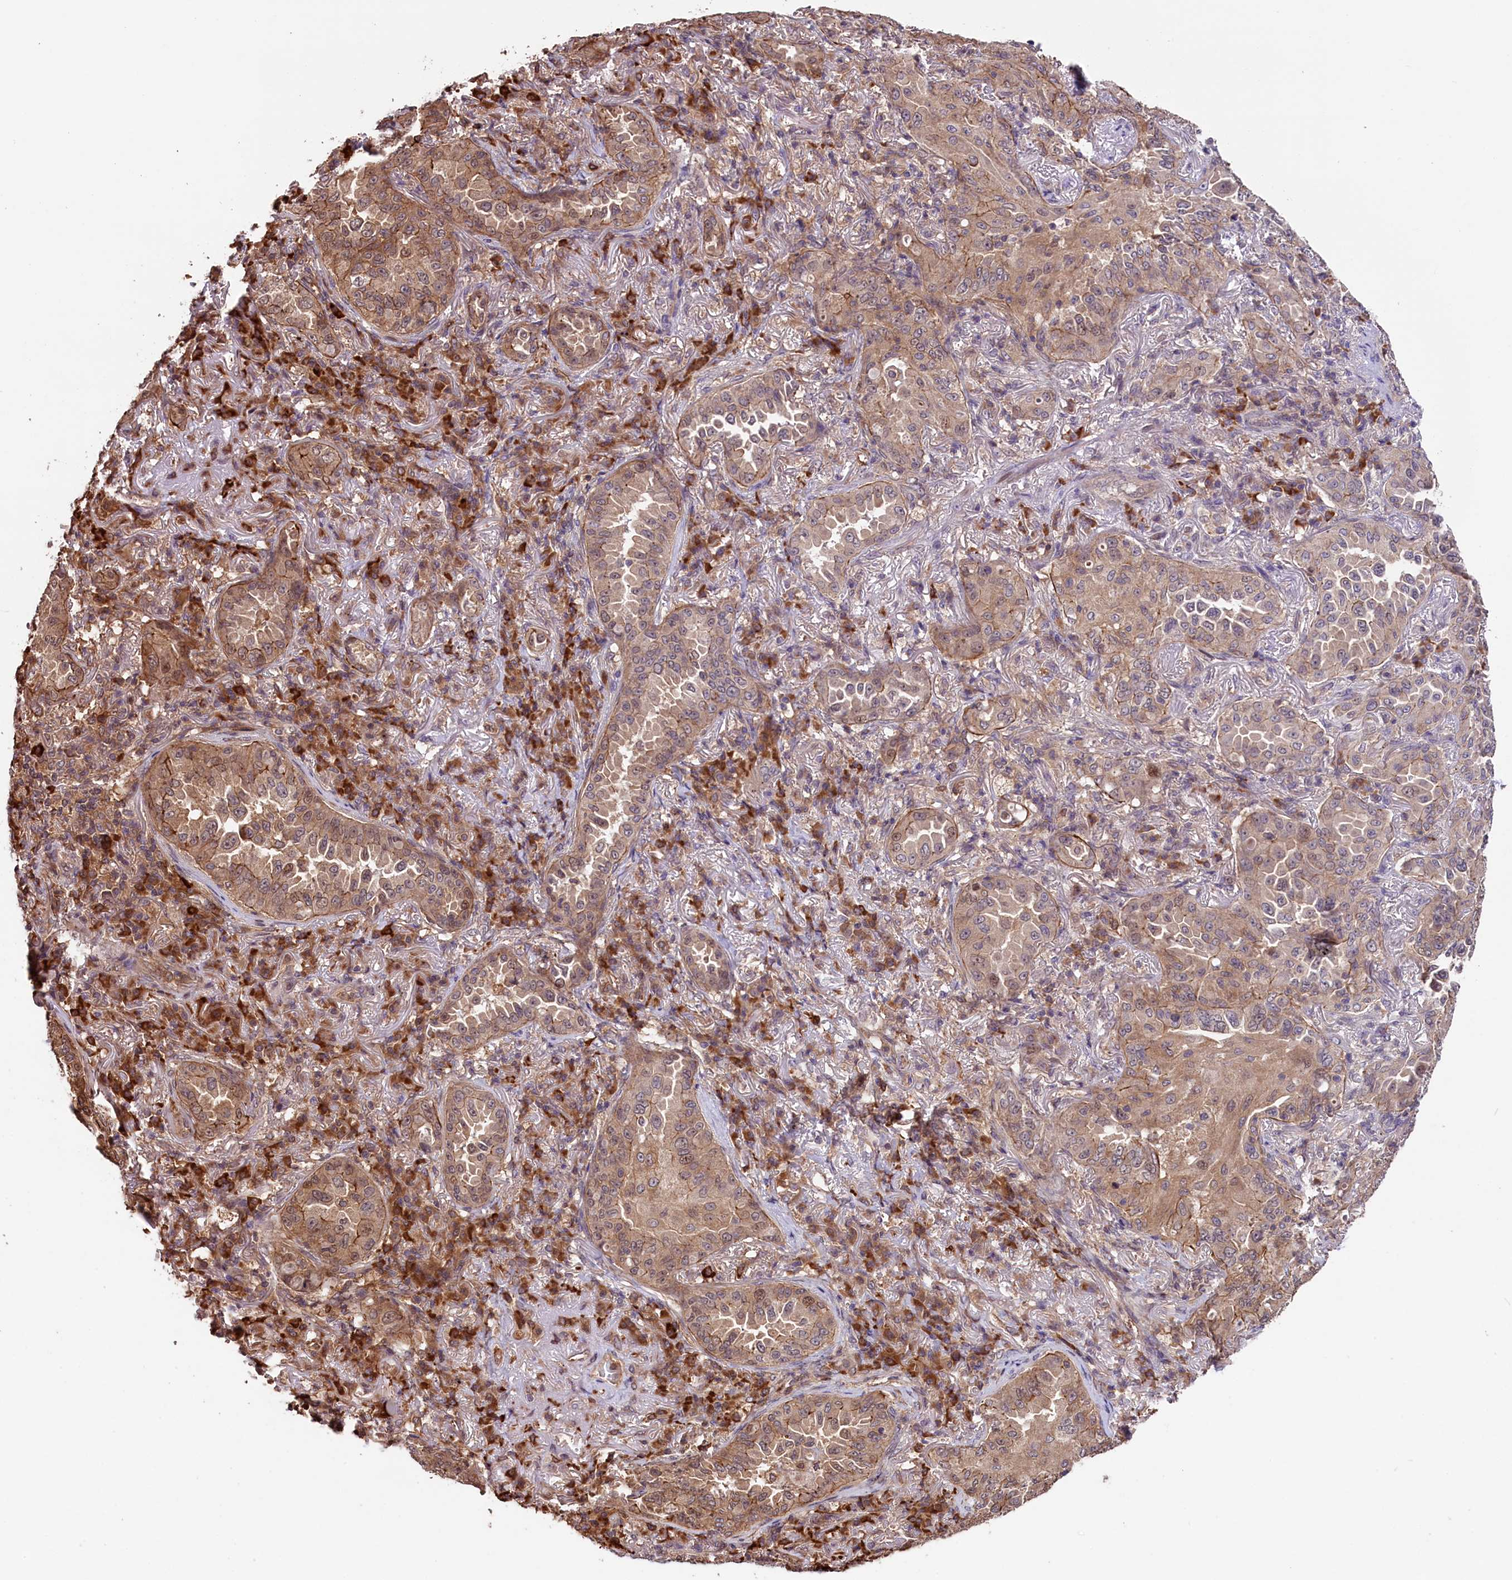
{"staining": {"intensity": "moderate", "quantity": "25%-75%", "location": "cytoplasmic/membranous,nuclear"}, "tissue": "lung cancer", "cell_type": "Tumor cells", "image_type": "cancer", "snomed": [{"axis": "morphology", "description": "Adenocarcinoma, NOS"}, {"axis": "topography", "description": "Lung"}], "caption": "Immunohistochemical staining of human lung adenocarcinoma exhibits moderate cytoplasmic/membranous and nuclear protein positivity in approximately 25%-75% of tumor cells. (Brightfield microscopy of DAB IHC at high magnification).", "gene": "RIC8A", "patient": {"sex": "female", "age": 69}}